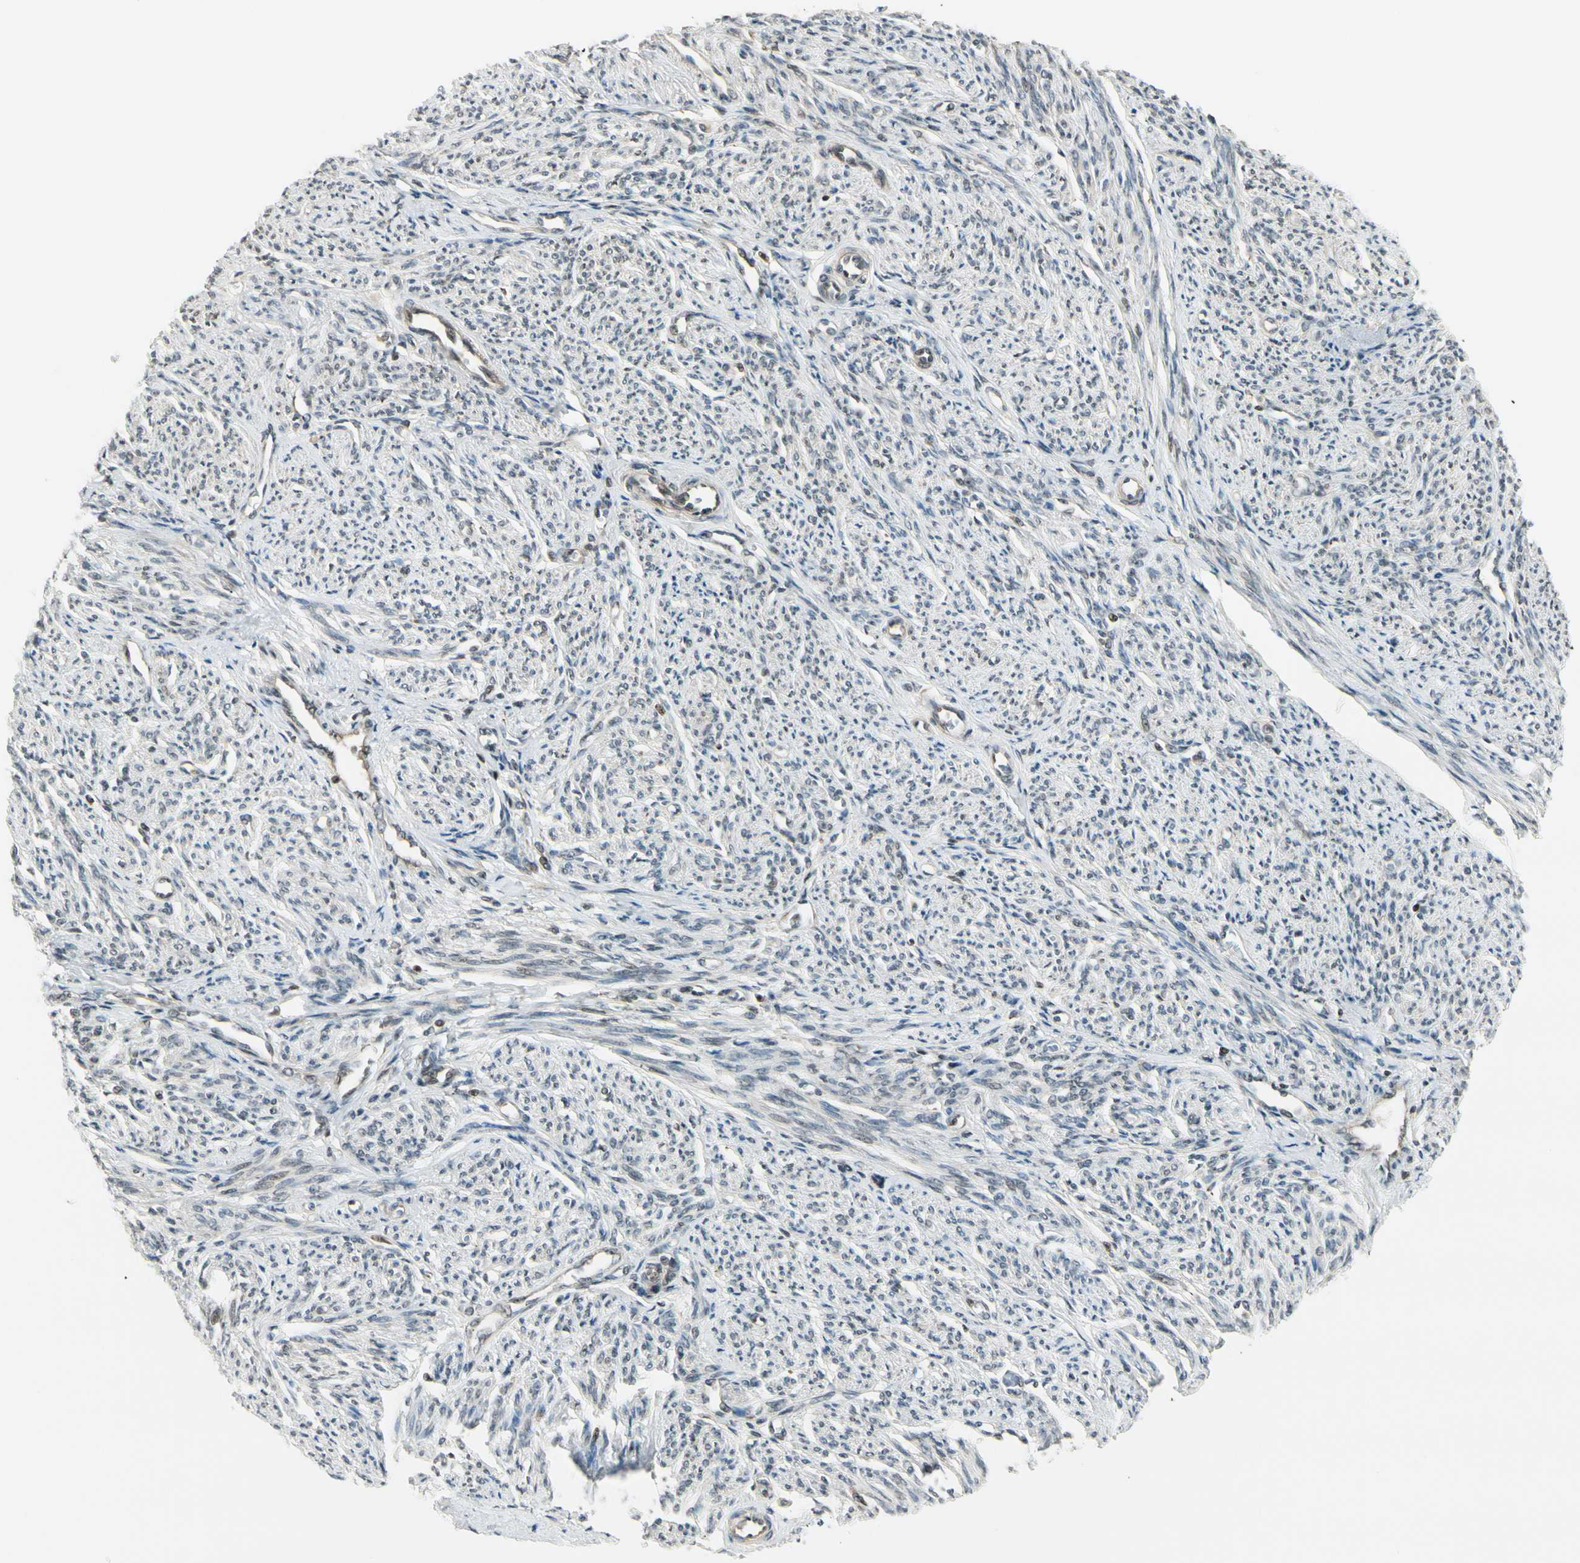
{"staining": {"intensity": "weak", "quantity": "25%-75%", "location": "cytoplasmic/membranous,nuclear"}, "tissue": "smooth muscle", "cell_type": "Smooth muscle cells", "image_type": "normal", "snomed": [{"axis": "morphology", "description": "Normal tissue, NOS"}, {"axis": "topography", "description": "Smooth muscle"}], "caption": "An image showing weak cytoplasmic/membranous,nuclear expression in about 25%-75% of smooth muscle cells in unremarkable smooth muscle, as visualized by brown immunohistochemical staining.", "gene": "DAXX", "patient": {"sex": "female", "age": 65}}